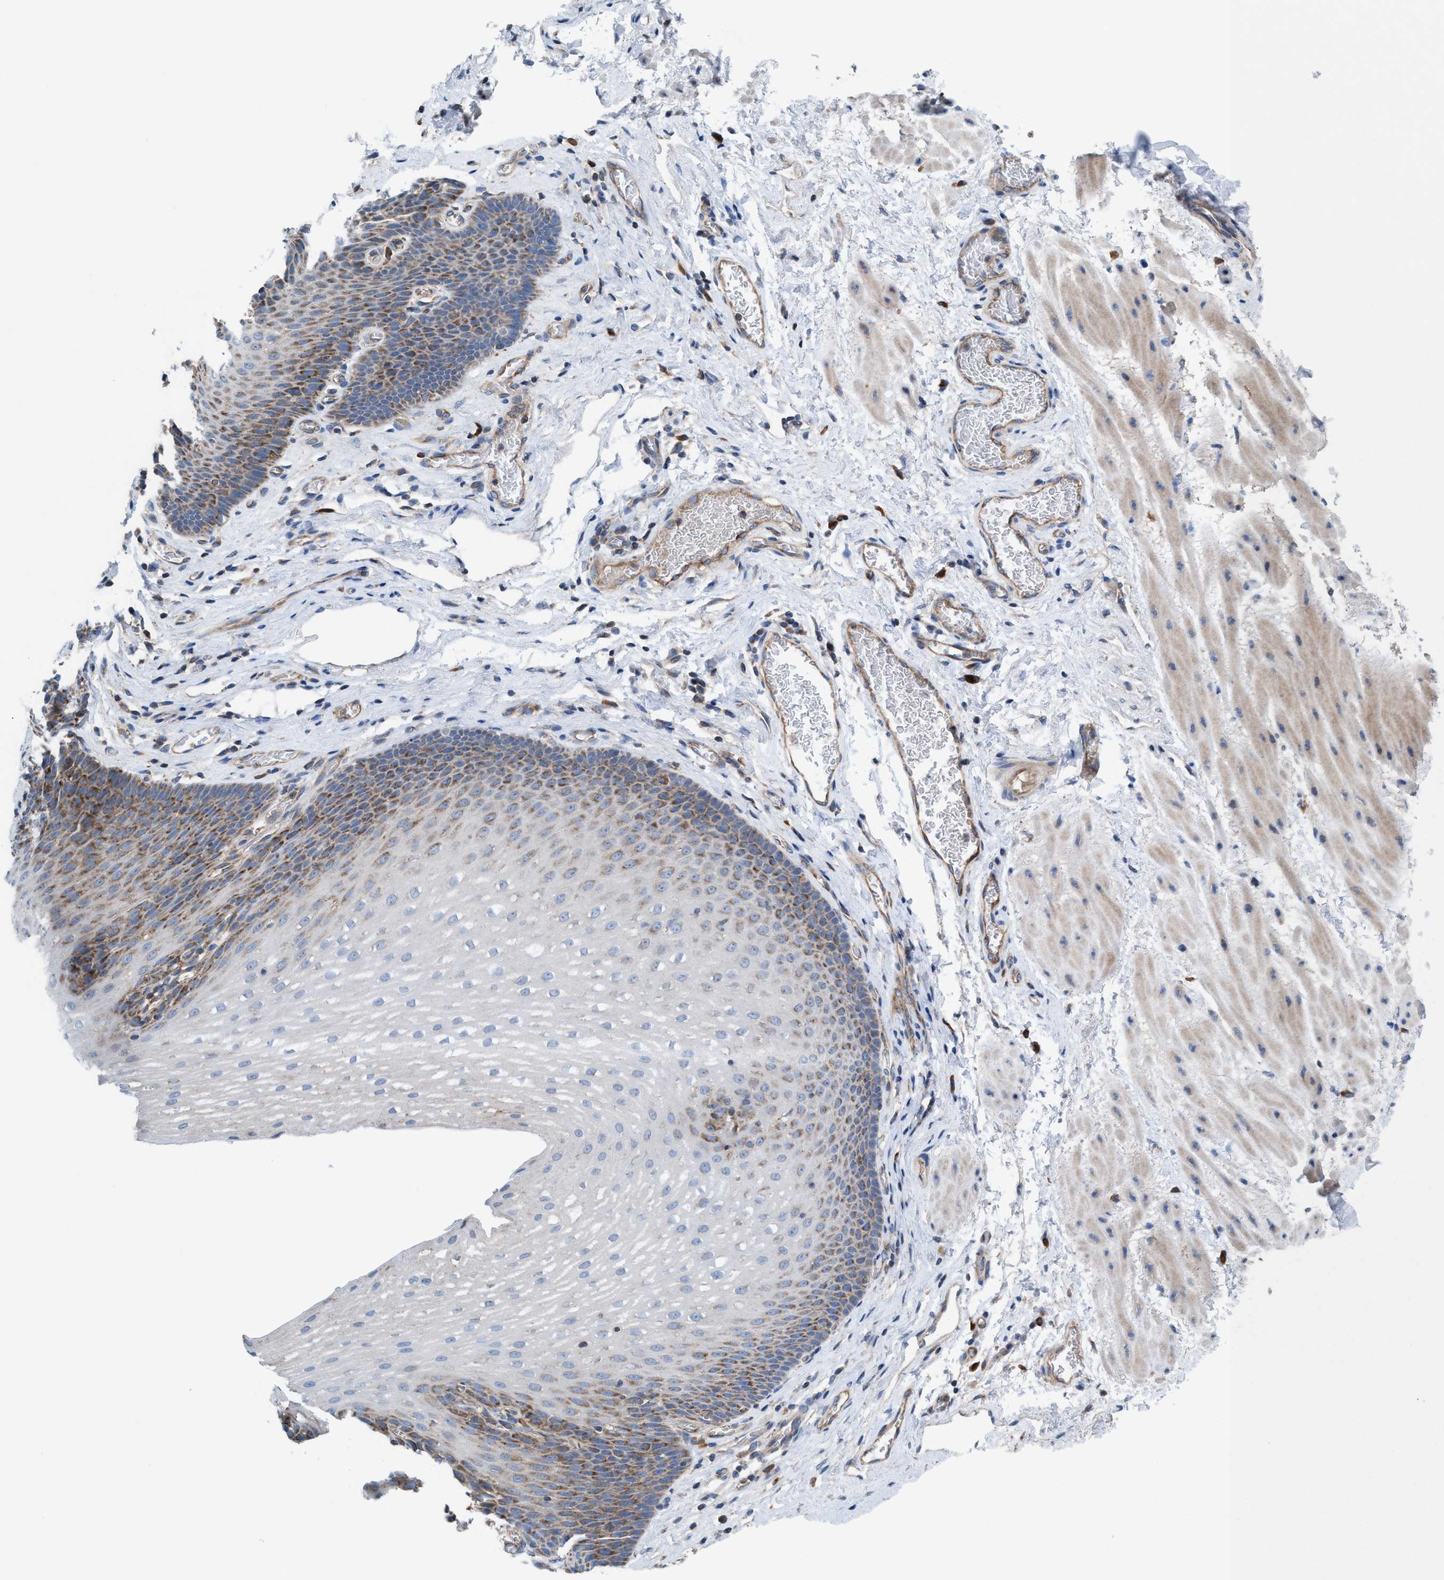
{"staining": {"intensity": "moderate", "quantity": "<25%", "location": "cytoplasmic/membranous"}, "tissue": "esophagus", "cell_type": "Squamous epithelial cells", "image_type": "normal", "snomed": [{"axis": "morphology", "description": "Normal tissue, NOS"}, {"axis": "topography", "description": "Esophagus"}], "caption": "A brown stain highlights moderate cytoplasmic/membranous positivity of a protein in squamous epithelial cells of benign human esophagus.", "gene": "MRM1", "patient": {"sex": "male", "age": 48}}